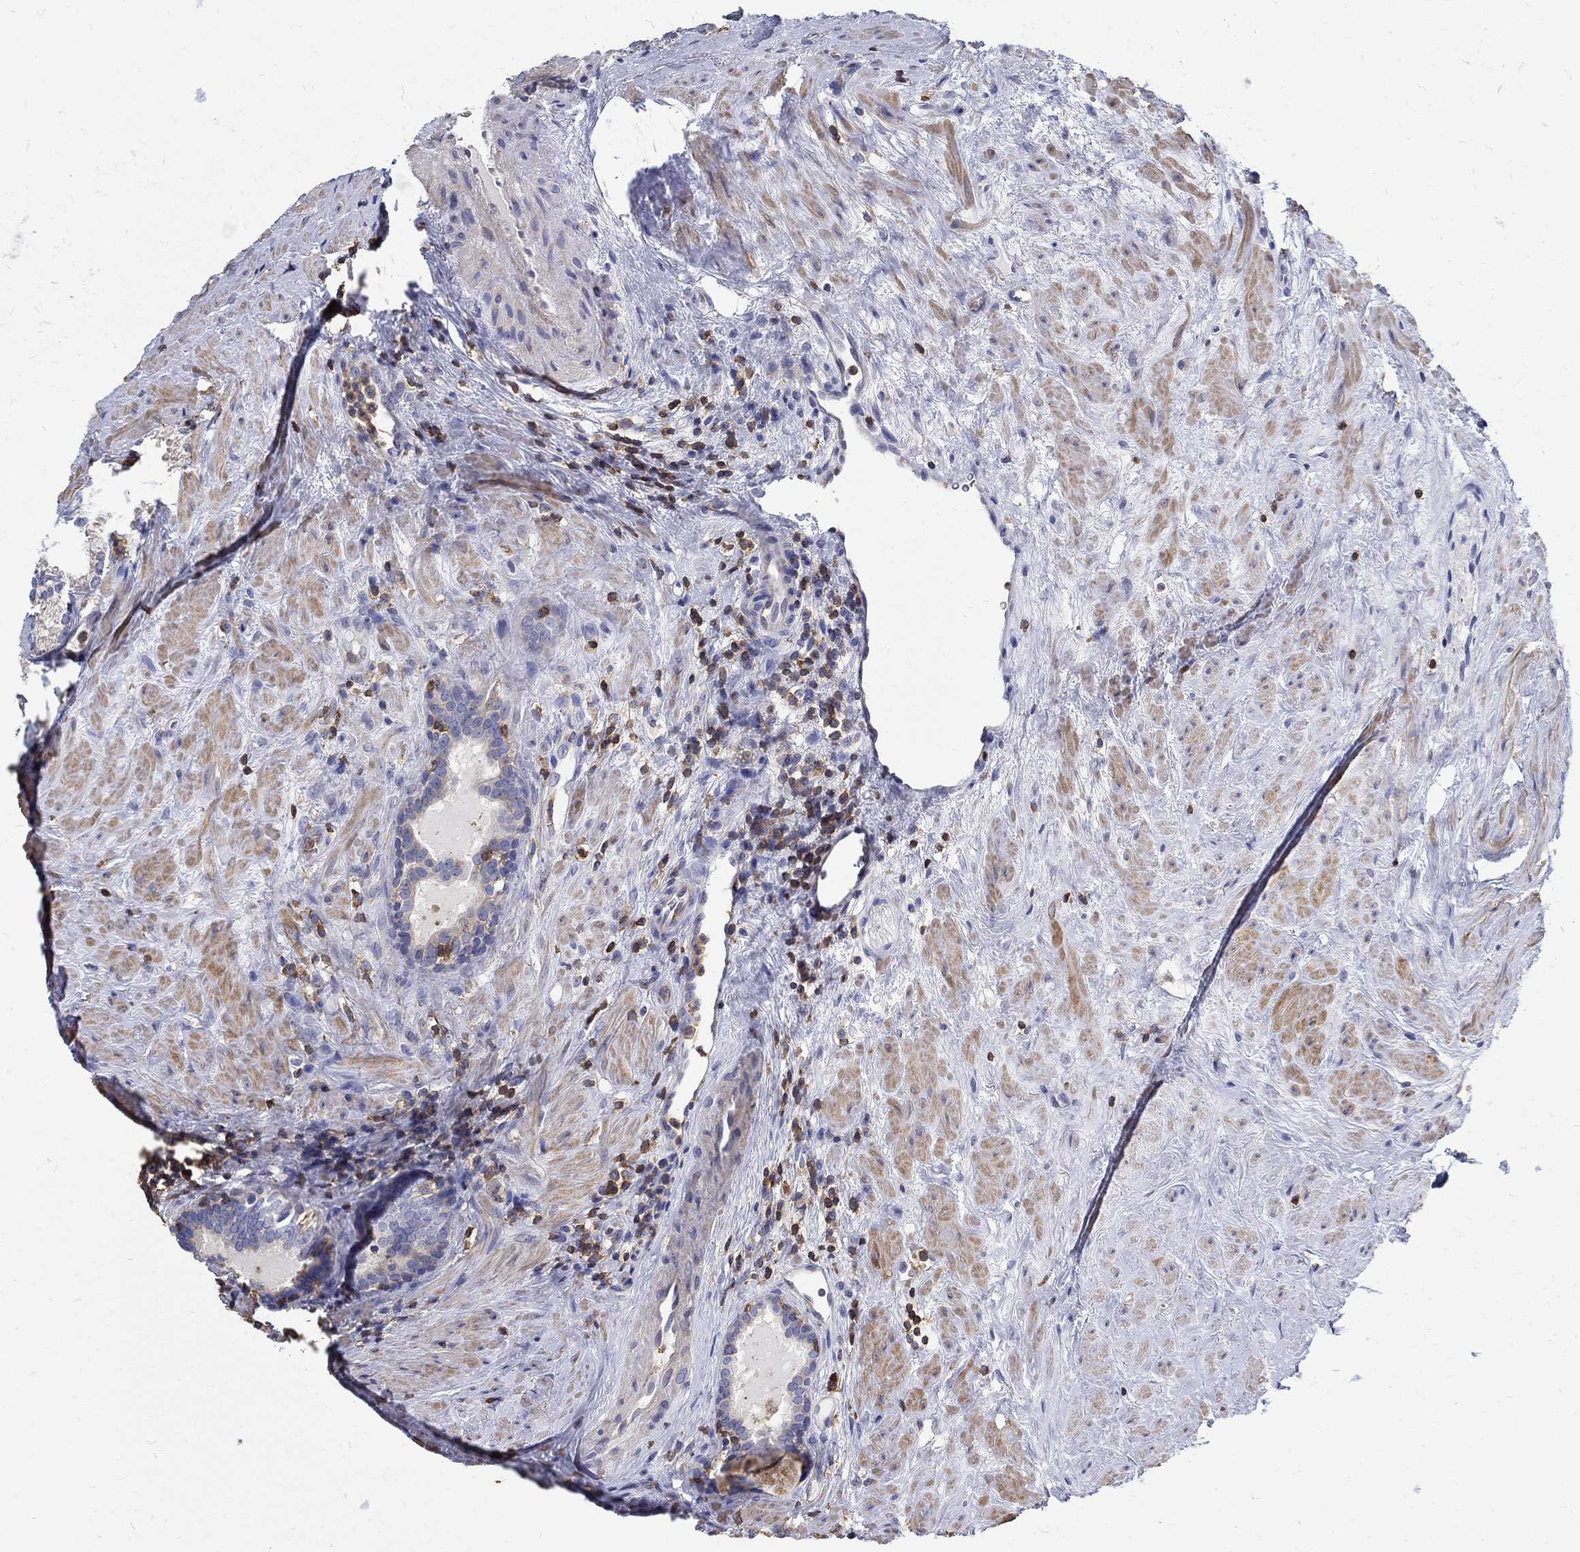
{"staining": {"intensity": "negative", "quantity": "none", "location": "none"}, "tissue": "prostate cancer", "cell_type": "Tumor cells", "image_type": "cancer", "snomed": [{"axis": "morphology", "description": "Adenocarcinoma, NOS"}, {"axis": "morphology", "description": "Adenocarcinoma, High grade"}, {"axis": "topography", "description": "Prostate"}], "caption": "The IHC image has no significant positivity in tumor cells of prostate cancer (adenocarcinoma) tissue.", "gene": "AGAP2", "patient": {"sex": "male", "age": 64}}